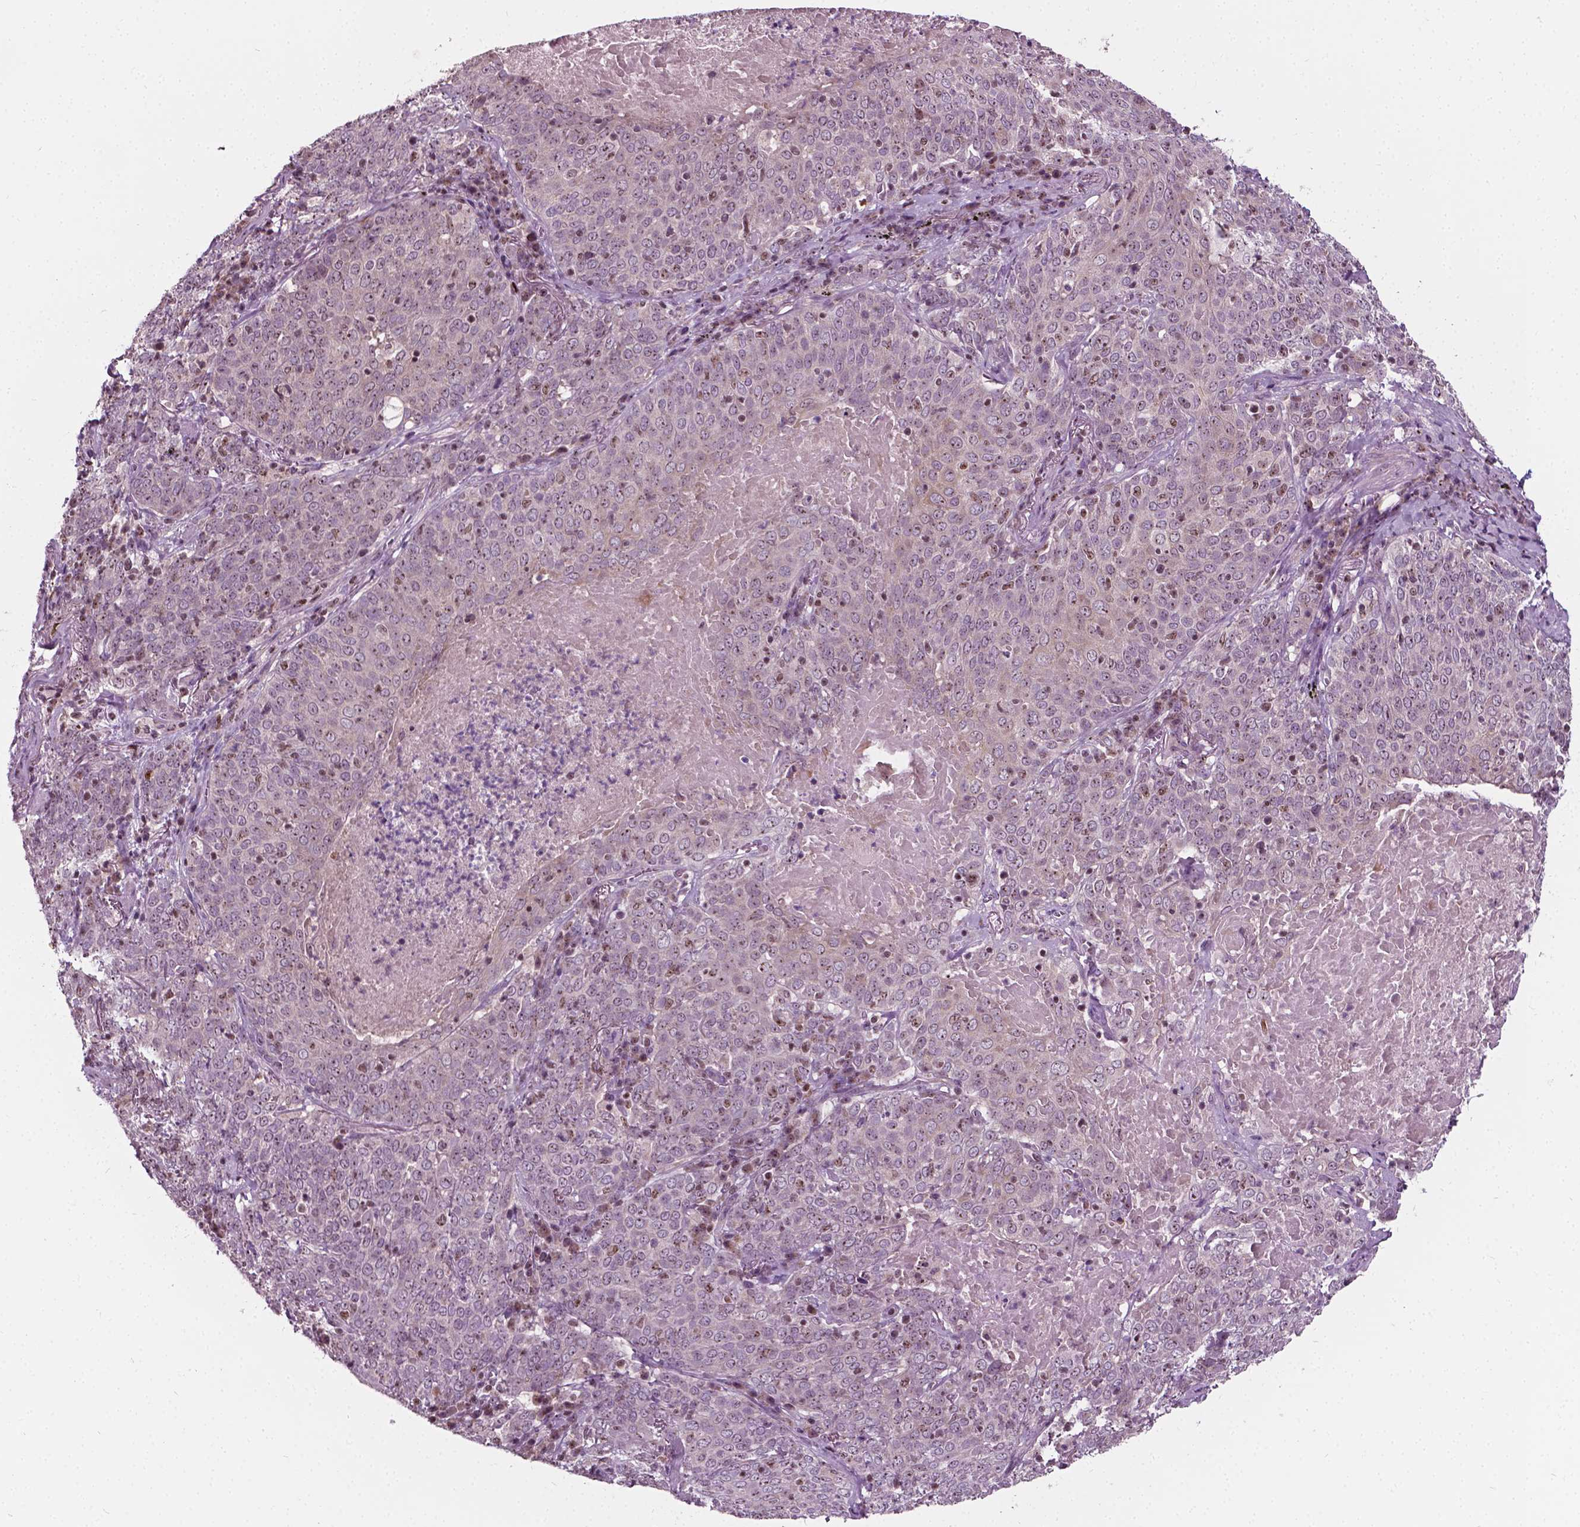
{"staining": {"intensity": "weak", "quantity": ">75%", "location": "nuclear"}, "tissue": "lung cancer", "cell_type": "Tumor cells", "image_type": "cancer", "snomed": [{"axis": "morphology", "description": "Squamous cell carcinoma, NOS"}, {"axis": "topography", "description": "Lung"}], "caption": "IHC micrograph of lung cancer stained for a protein (brown), which reveals low levels of weak nuclear staining in approximately >75% of tumor cells.", "gene": "ODF3L2", "patient": {"sex": "male", "age": 82}}